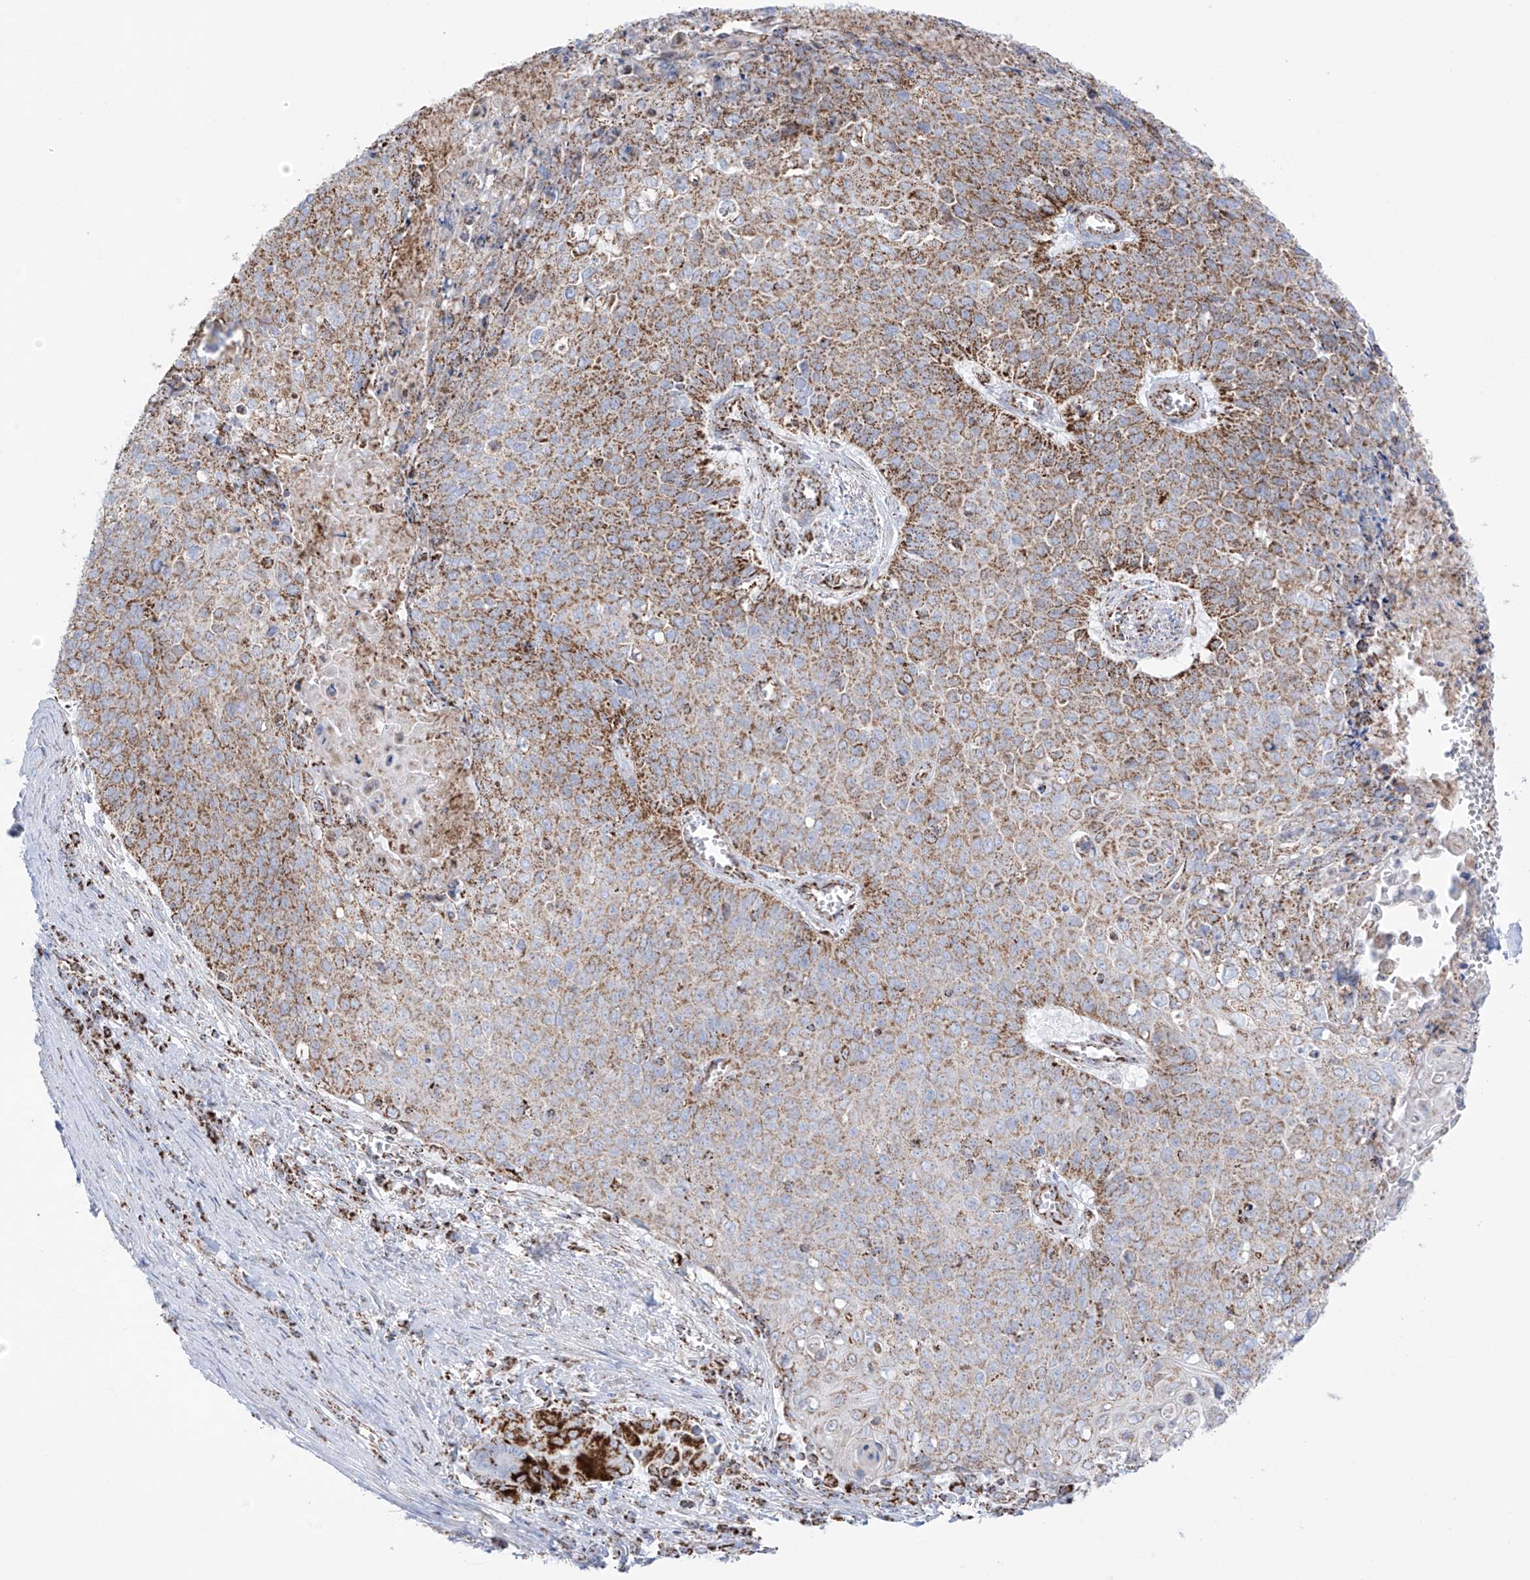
{"staining": {"intensity": "moderate", "quantity": ">75%", "location": "cytoplasmic/membranous"}, "tissue": "cervical cancer", "cell_type": "Tumor cells", "image_type": "cancer", "snomed": [{"axis": "morphology", "description": "Squamous cell carcinoma, NOS"}, {"axis": "topography", "description": "Cervix"}], "caption": "IHC of human cervical cancer (squamous cell carcinoma) exhibits medium levels of moderate cytoplasmic/membranous expression in about >75% of tumor cells.", "gene": "XKR3", "patient": {"sex": "female", "age": 39}}